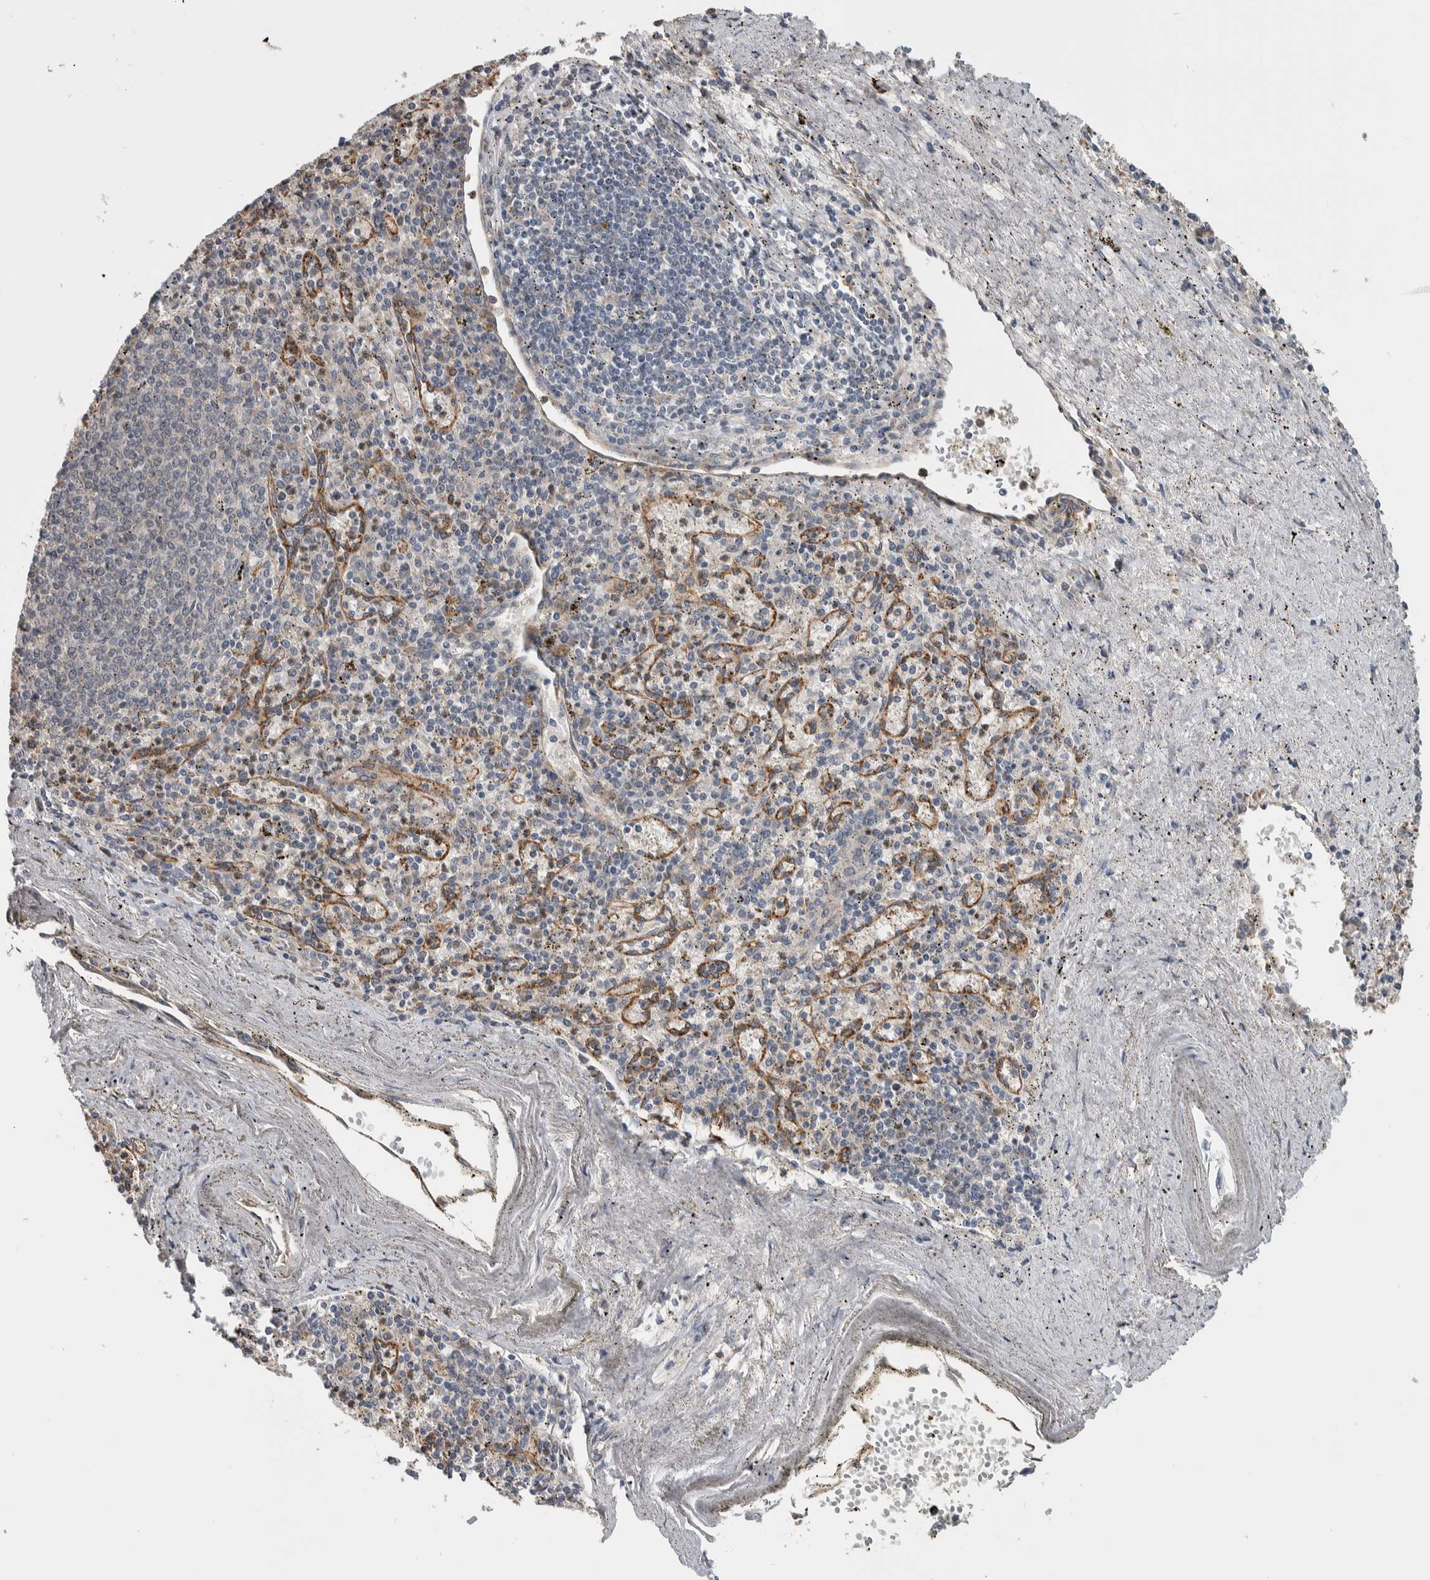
{"staining": {"intensity": "negative", "quantity": "none", "location": "none"}, "tissue": "spleen", "cell_type": "Cells in red pulp", "image_type": "normal", "snomed": [{"axis": "morphology", "description": "Normal tissue, NOS"}, {"axis": "topography", "description": "Spleen"}], "caption": "The immunohistochemistry photomicrograph has no significant positivity in cells in red pulp of spleen. (DAB immunohistochemistry with hematoxylin counter stain).", "gene": "PRDM4", "patient": {"sex": "male", "age": 72}}